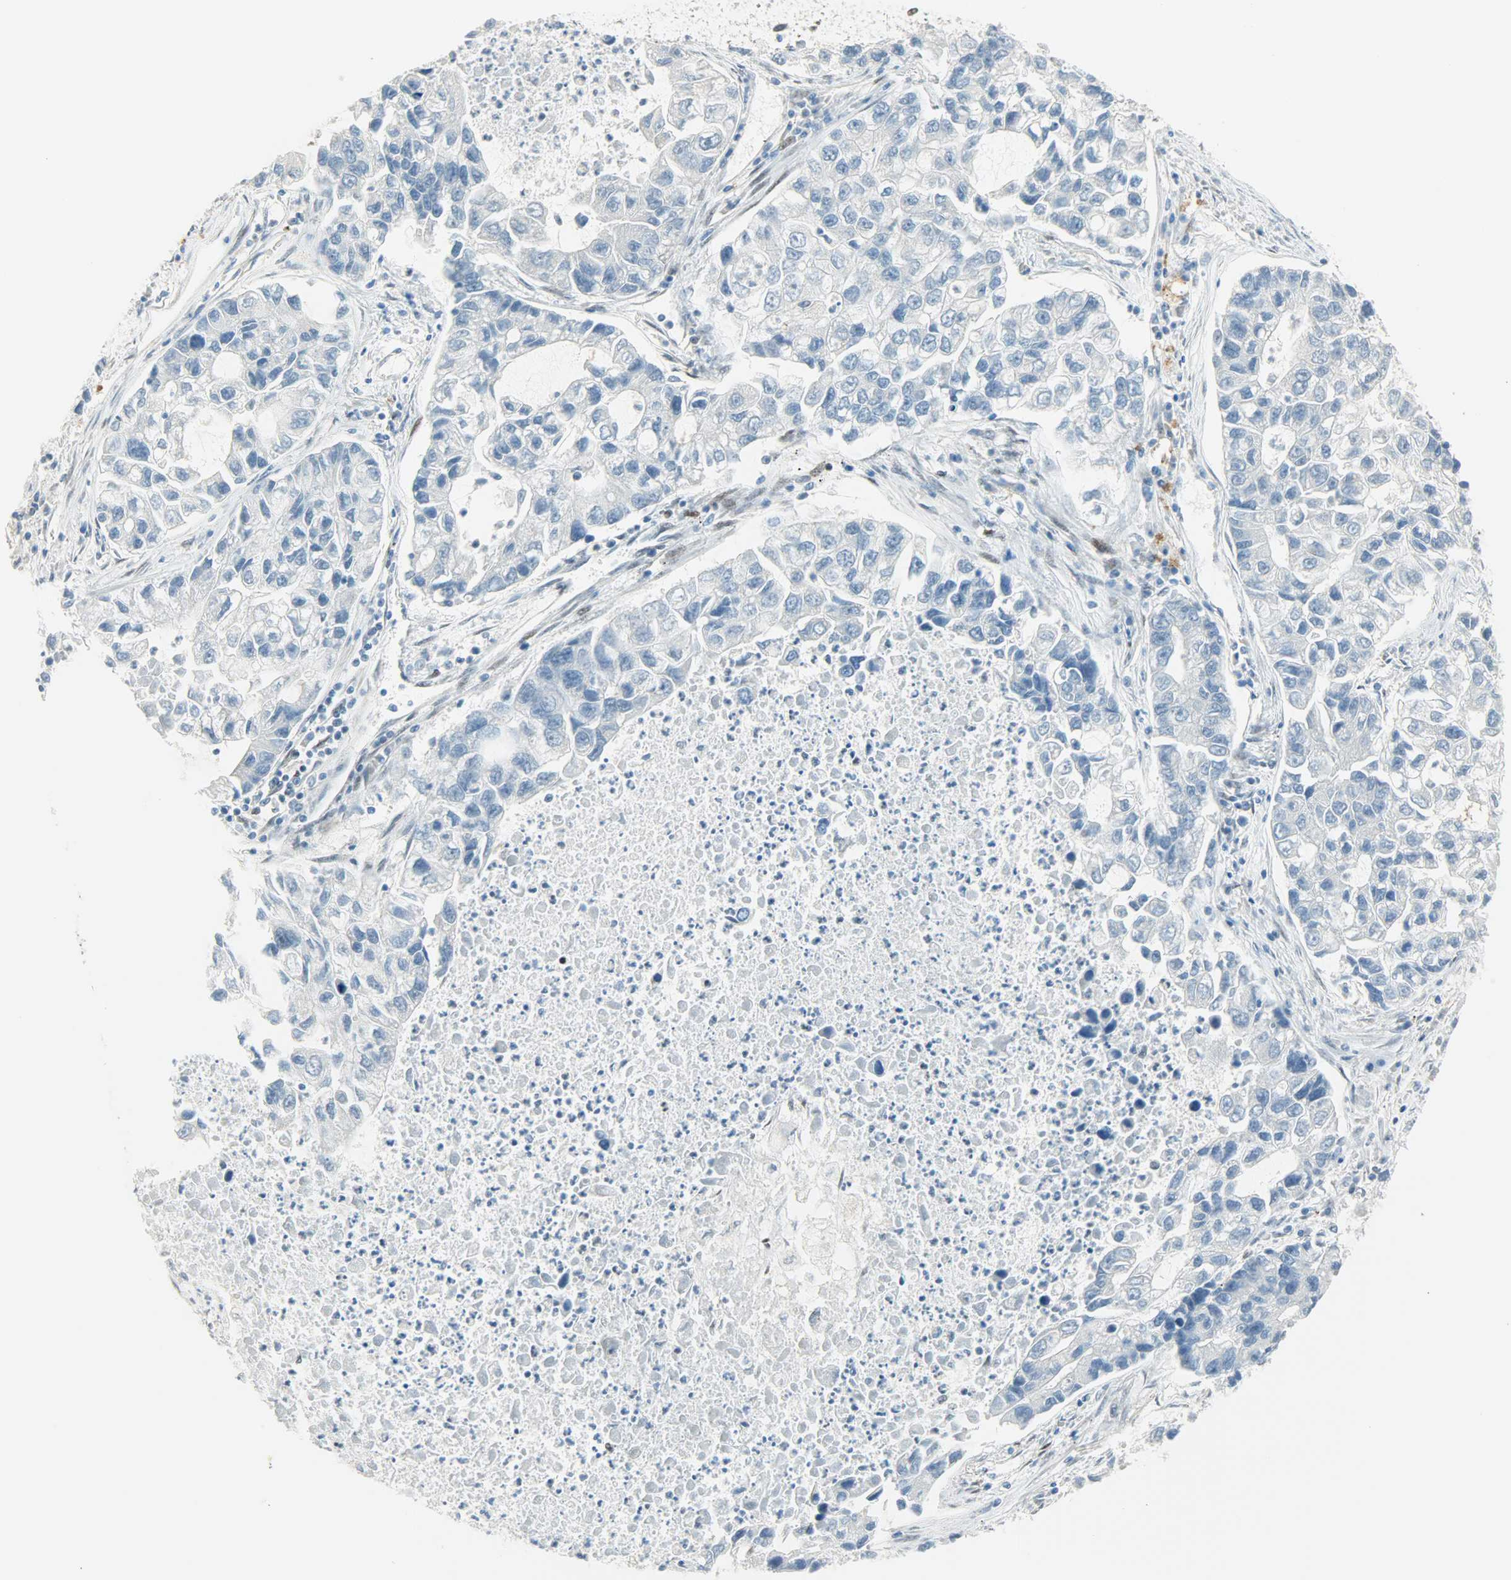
{"staining": {"intensity": "negative", "quantity": "none", "location": "none"}, "tissue": "lung cancer", "cell_type": "Tumor cells", "image_type": "cancer", "snomed": [{"axis": "morphology", "description": "Adenocarcinoma, NOS"}, {"axis": "topography", "description": "Lung"}], "caption": "High magnification brightfield microscopy of lung cancer (adenocarcinoma) stained with DAB (brown) and counterstained with hematoxylin (blue): tumor cells show no significant staining.", "gene": "JUNB", "patient": {"sex": "female", "age": 51}}